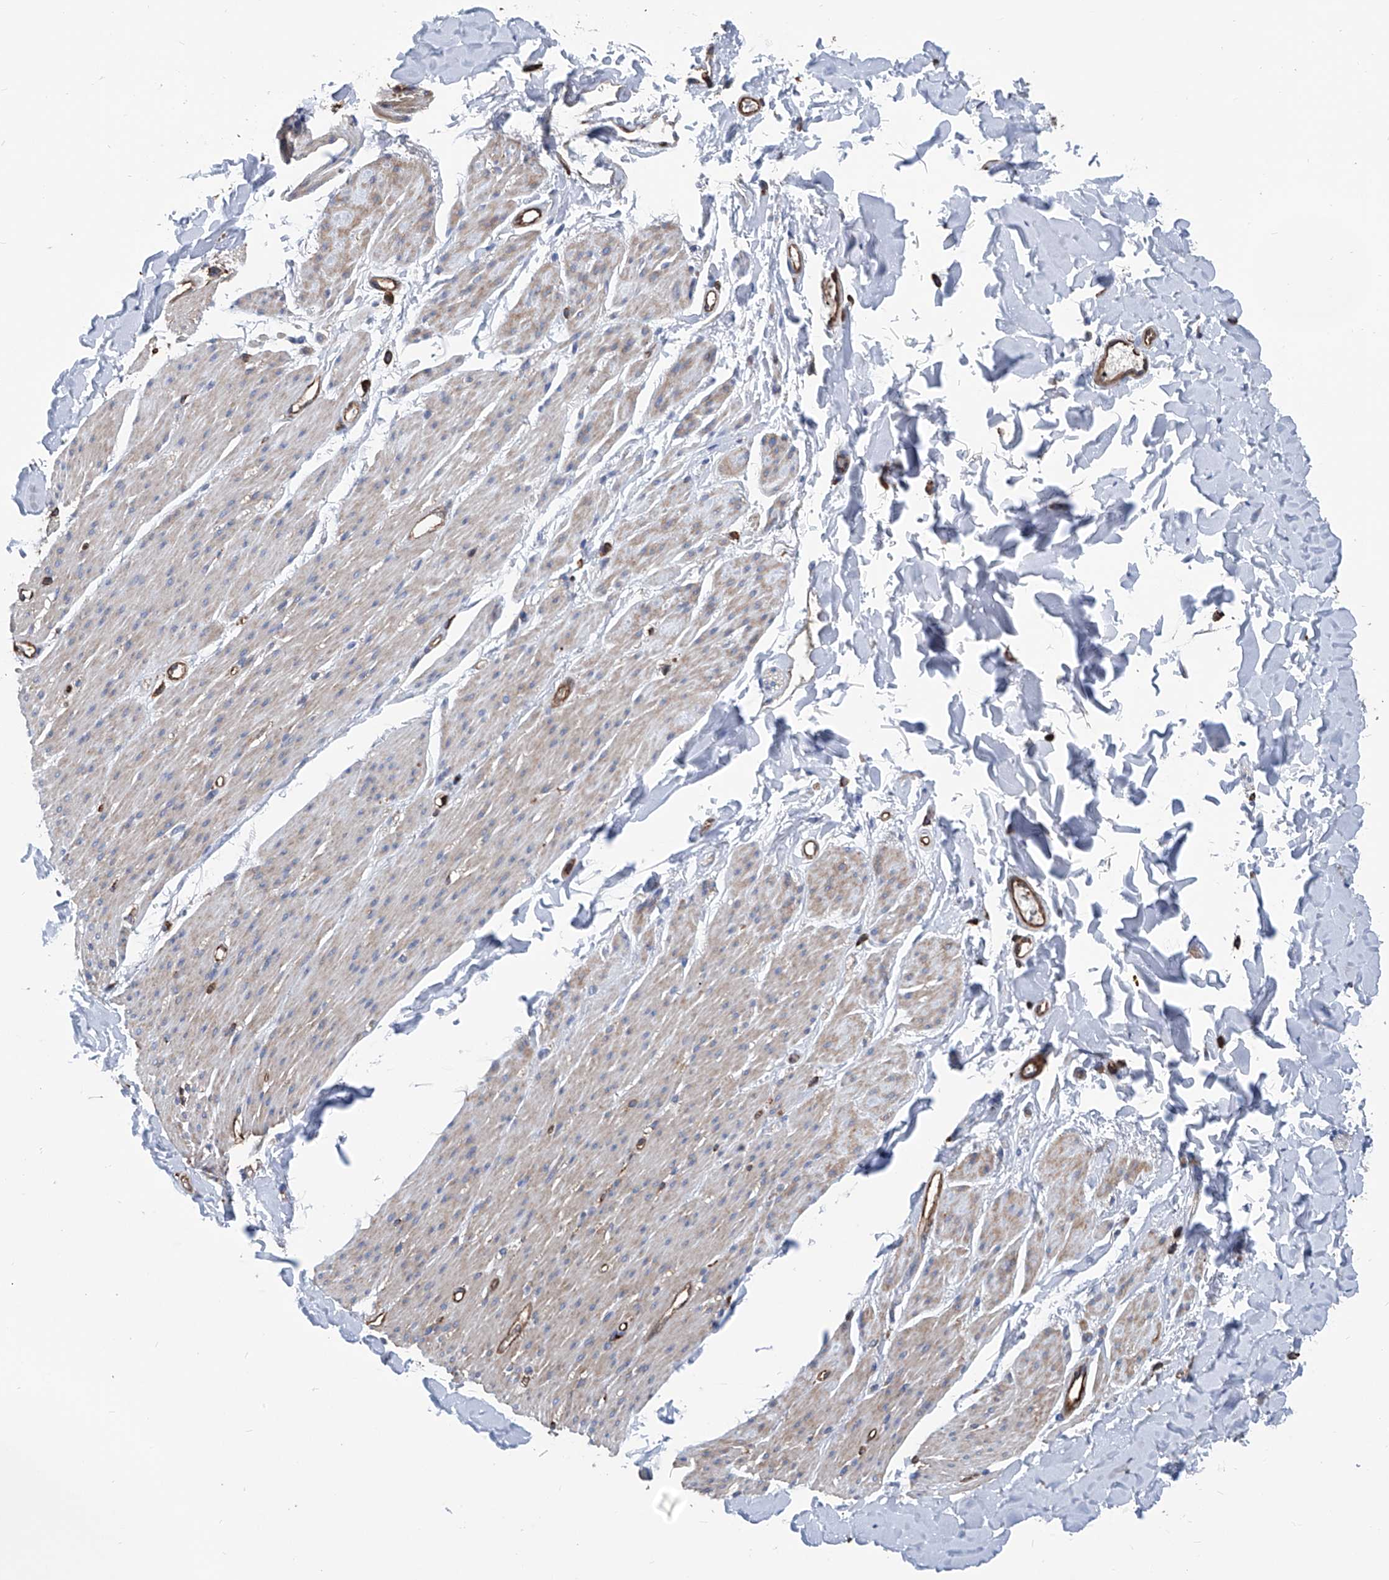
{"staining": {"intensity": "moderate", "quantity": "25%-75%", "location": "cytoplasmic/membranous"}, "tissue": "smooth muscle", "cell_type": "Smooth muscle cells", "image_type": "normal", "snomed": [{"axis": "morphology", "description": "Normal tissue, NOS"}, {"axis": "topography", "description": "Colon"}, {"axis": "topography", "description": "Peripheral nerve tissue"}], "caption": "The image displays a brown stain indicating the presence of a protein in the cytoplasmic/membranous of smooth muscle cells in smooth muscle.", "gene": "ZNF484", "patient": {"sex": "female", "age": 61}}